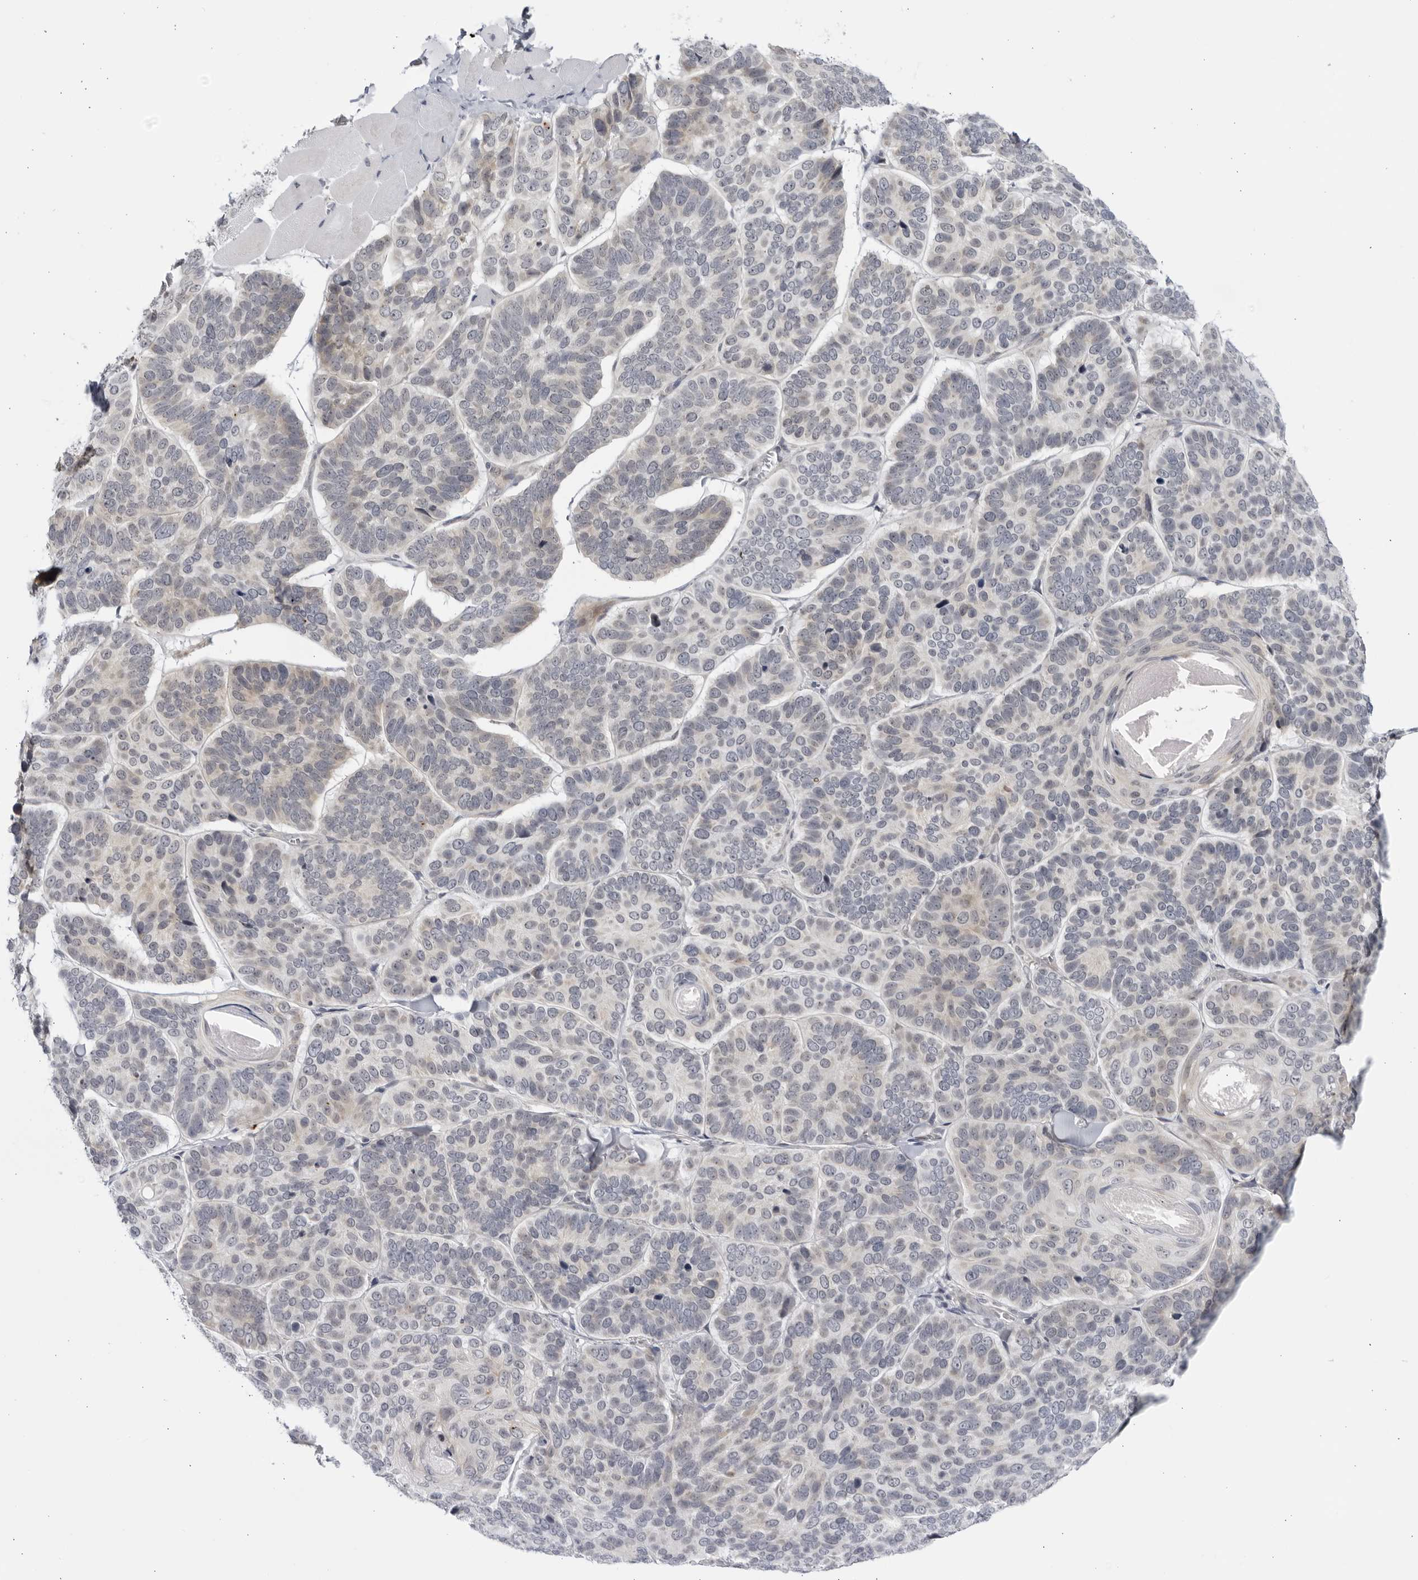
{"staining": {"intensity": "weak", "quantity": "<25%", "location": "cytoplasmic/membranous"}, "tissue": "skin cancer", "cell_type": "Tumor cells", "image_type": "cancer", "snomed": [{"axis": "morphology", "description": "Basal cell carcinoma"}, {"axis": "topography", "description": "Skin"}], "caption": "There is no significant positivity in tumor cells of basal cell carcinoma (skin).", "gene": "CNBD1", "patient": {"sex": "male", "age": 62}}